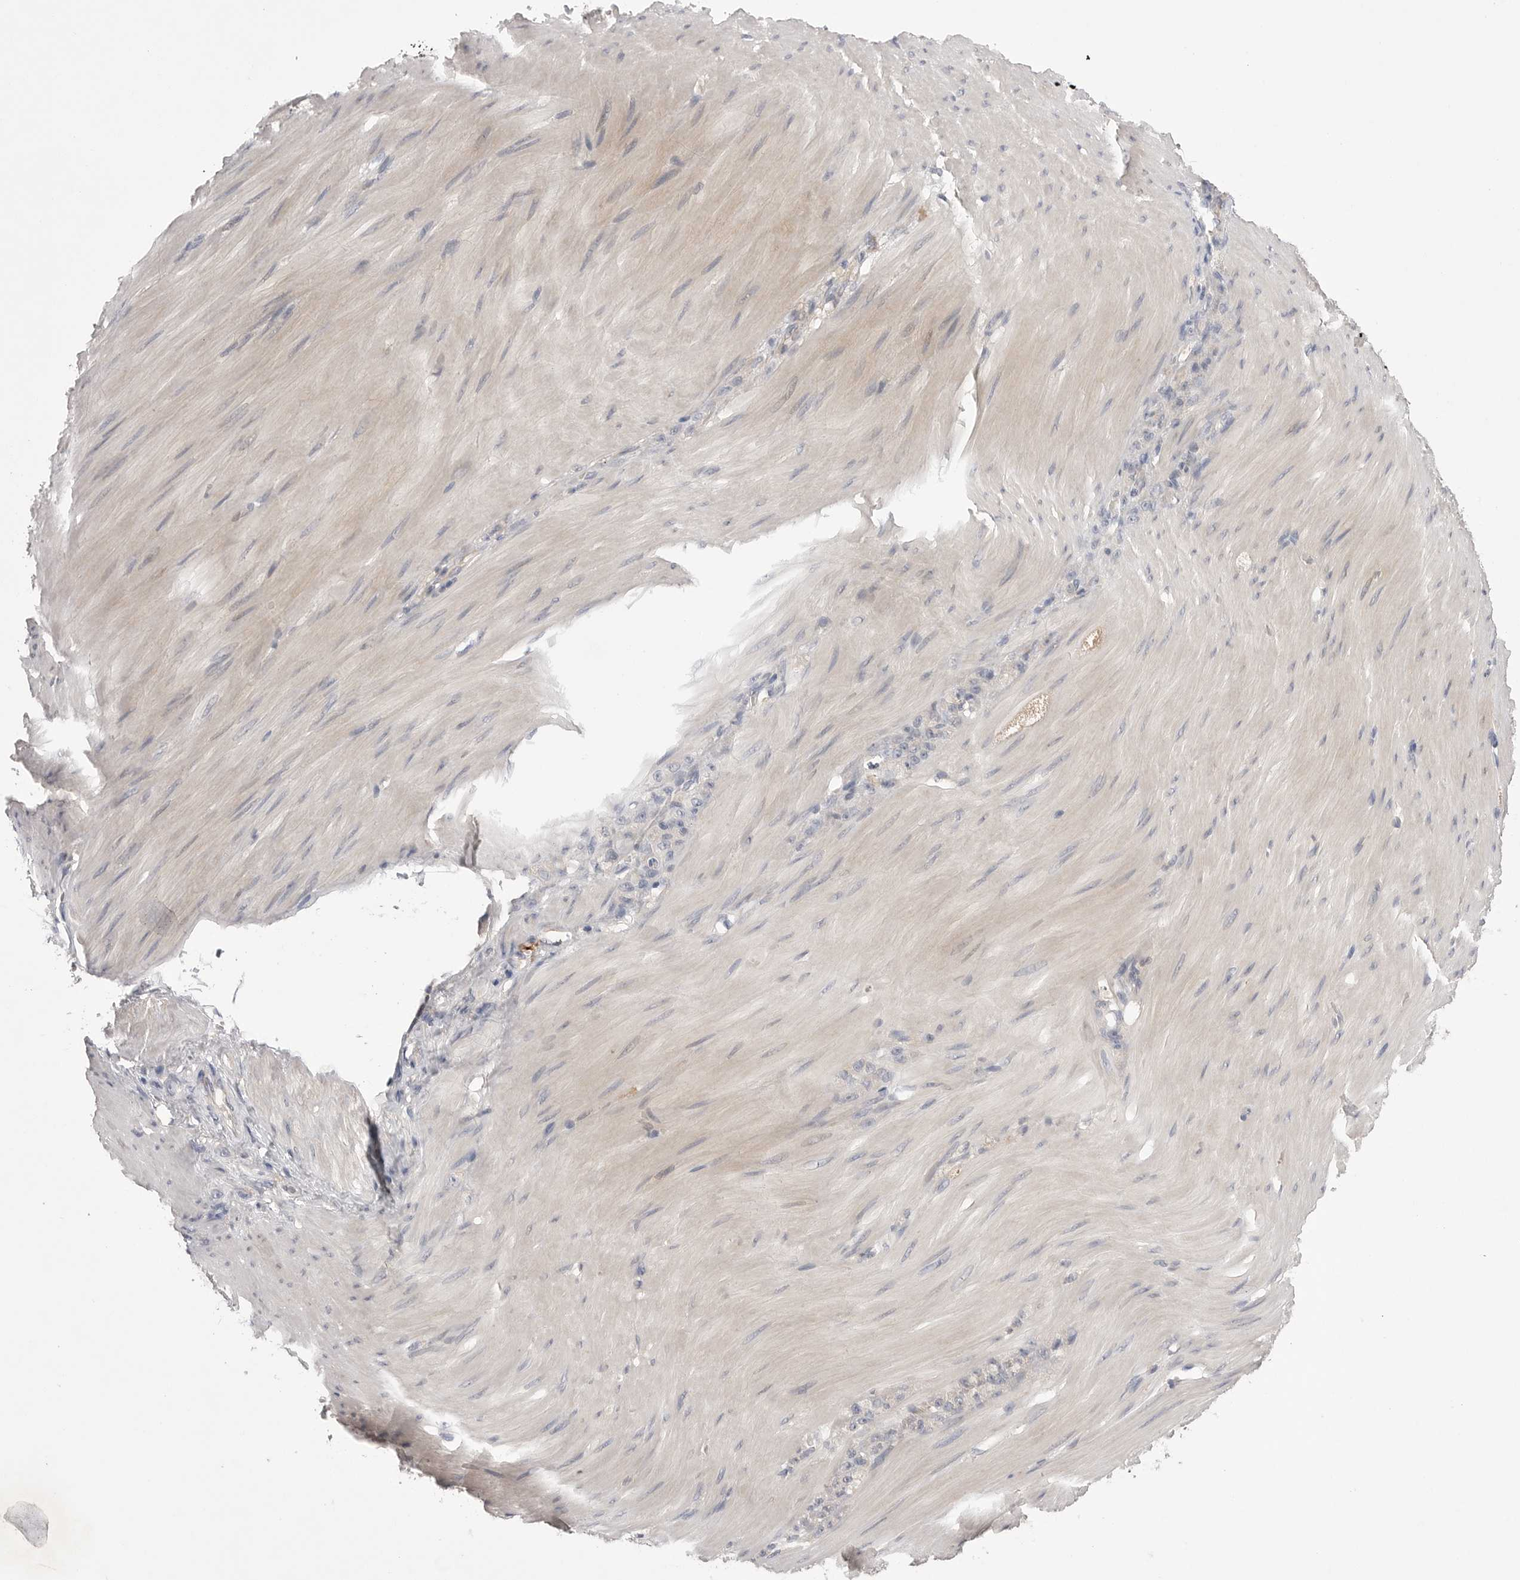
{"staining": {"intensity": "negative", "quantity": "none", "location": "none"}, "tissue": "stomach cancer", "cell_type": "Tumor cells", "image_type": "cancer", "snomed": [{"axis": "morphology", "description": "Normal tissue, NOS"}, {"axis": "morphology", "description": "Adenocarcinoma, NOS"}, {"axis": "topography", "description": "Stomach"}], "caption": "Stomach adenocarcinoma stained for a protein using immunohistochemistry (IHC) reveals no staining tumor cells.", "gene": "VAC14", "patient": {"sex": "male", "age": 82}}